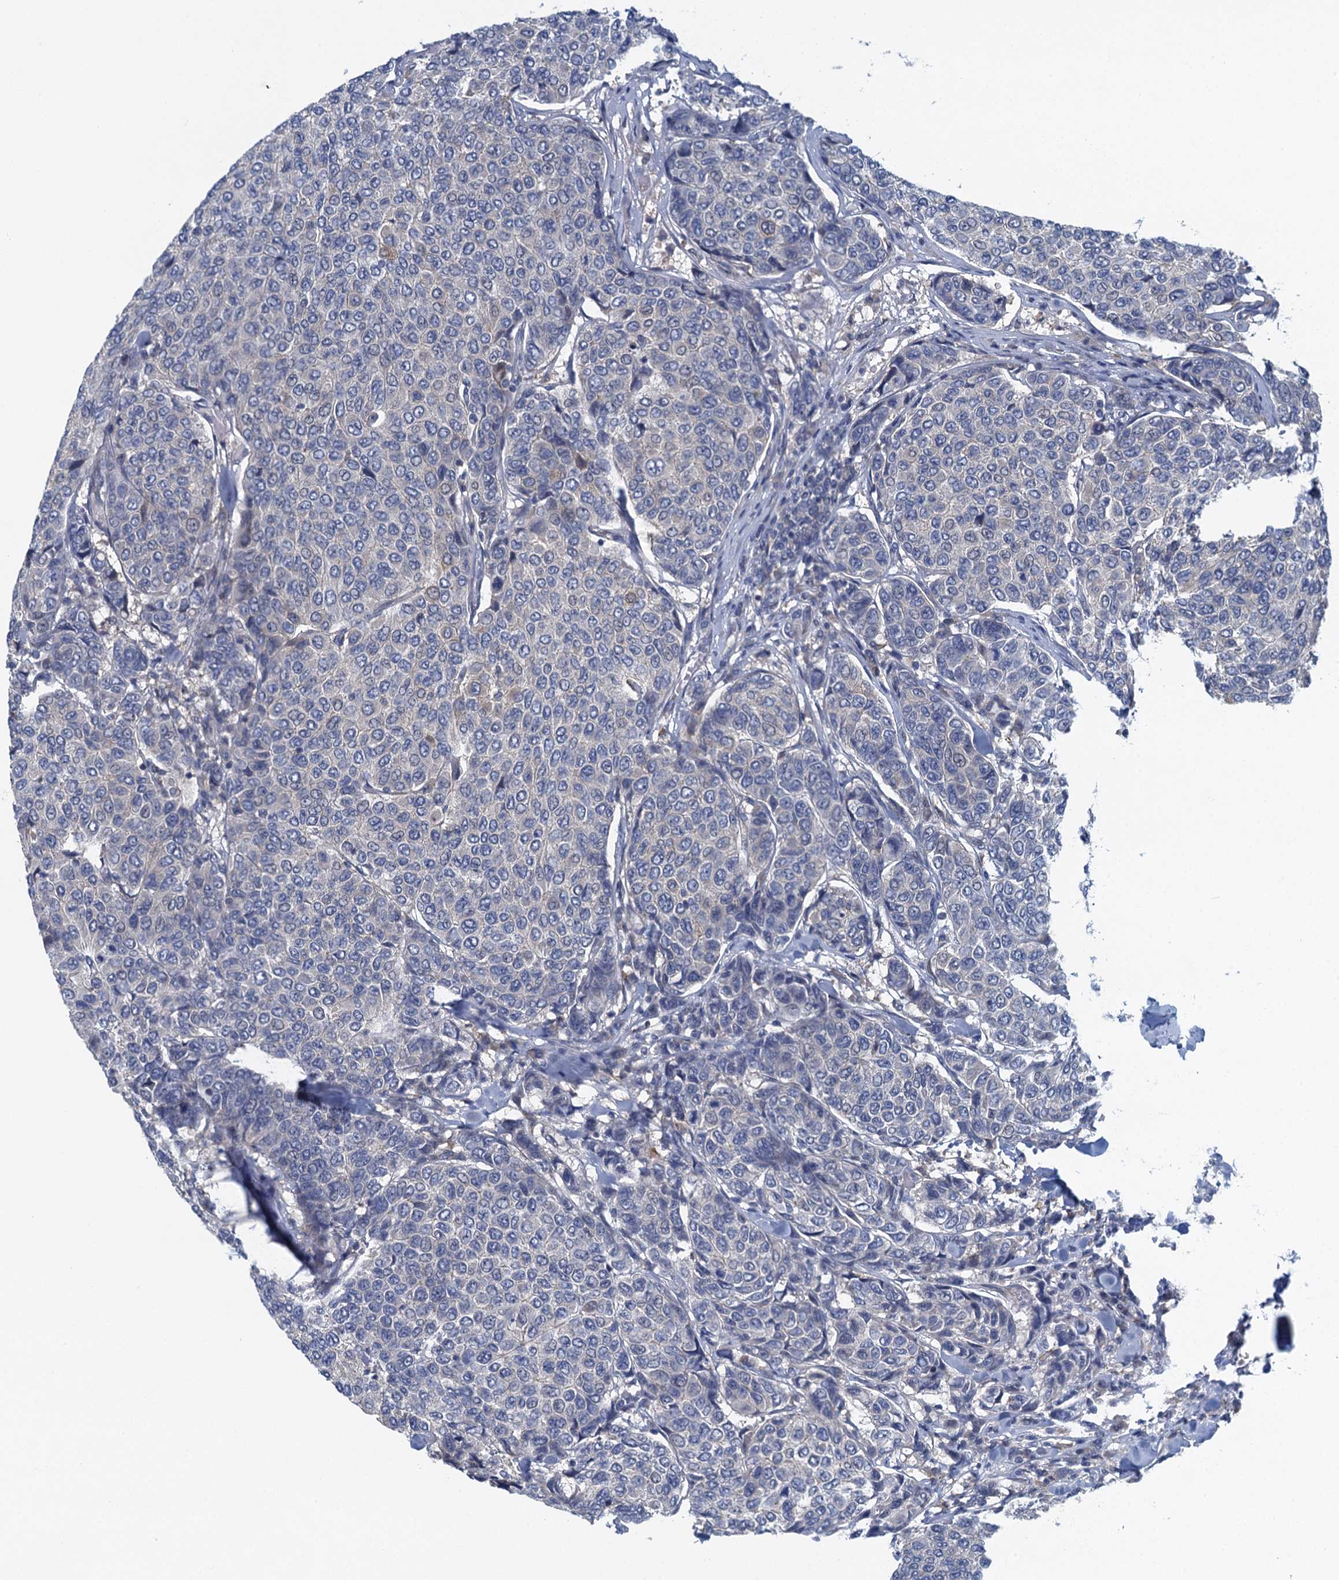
{"staining": {"intensity": "negative", "quantity": "none", "location": "none"}, "tissue": "breast cancer", "cell_type": "Tumor cells", "image_type": "cancer", "snomed": [{"axis": "morphology", "description": "Duct carcinoma"}, {"axis": "topography", "description": "Breast"}], "caption": "DAB (3,3'-diaminobenzidine) immunohistochemical staining of human breast cancer (invasive ductal carcinoma) exhibits no significant expression in tumor cells. The staining is performed using DAB (3,3'-diaminobenzidine) brown chromogen with nuclei counter-stained in using hematoxylin.", "gene": "NCKAP1L", "patient": {"sex": "female", "age": 55}}